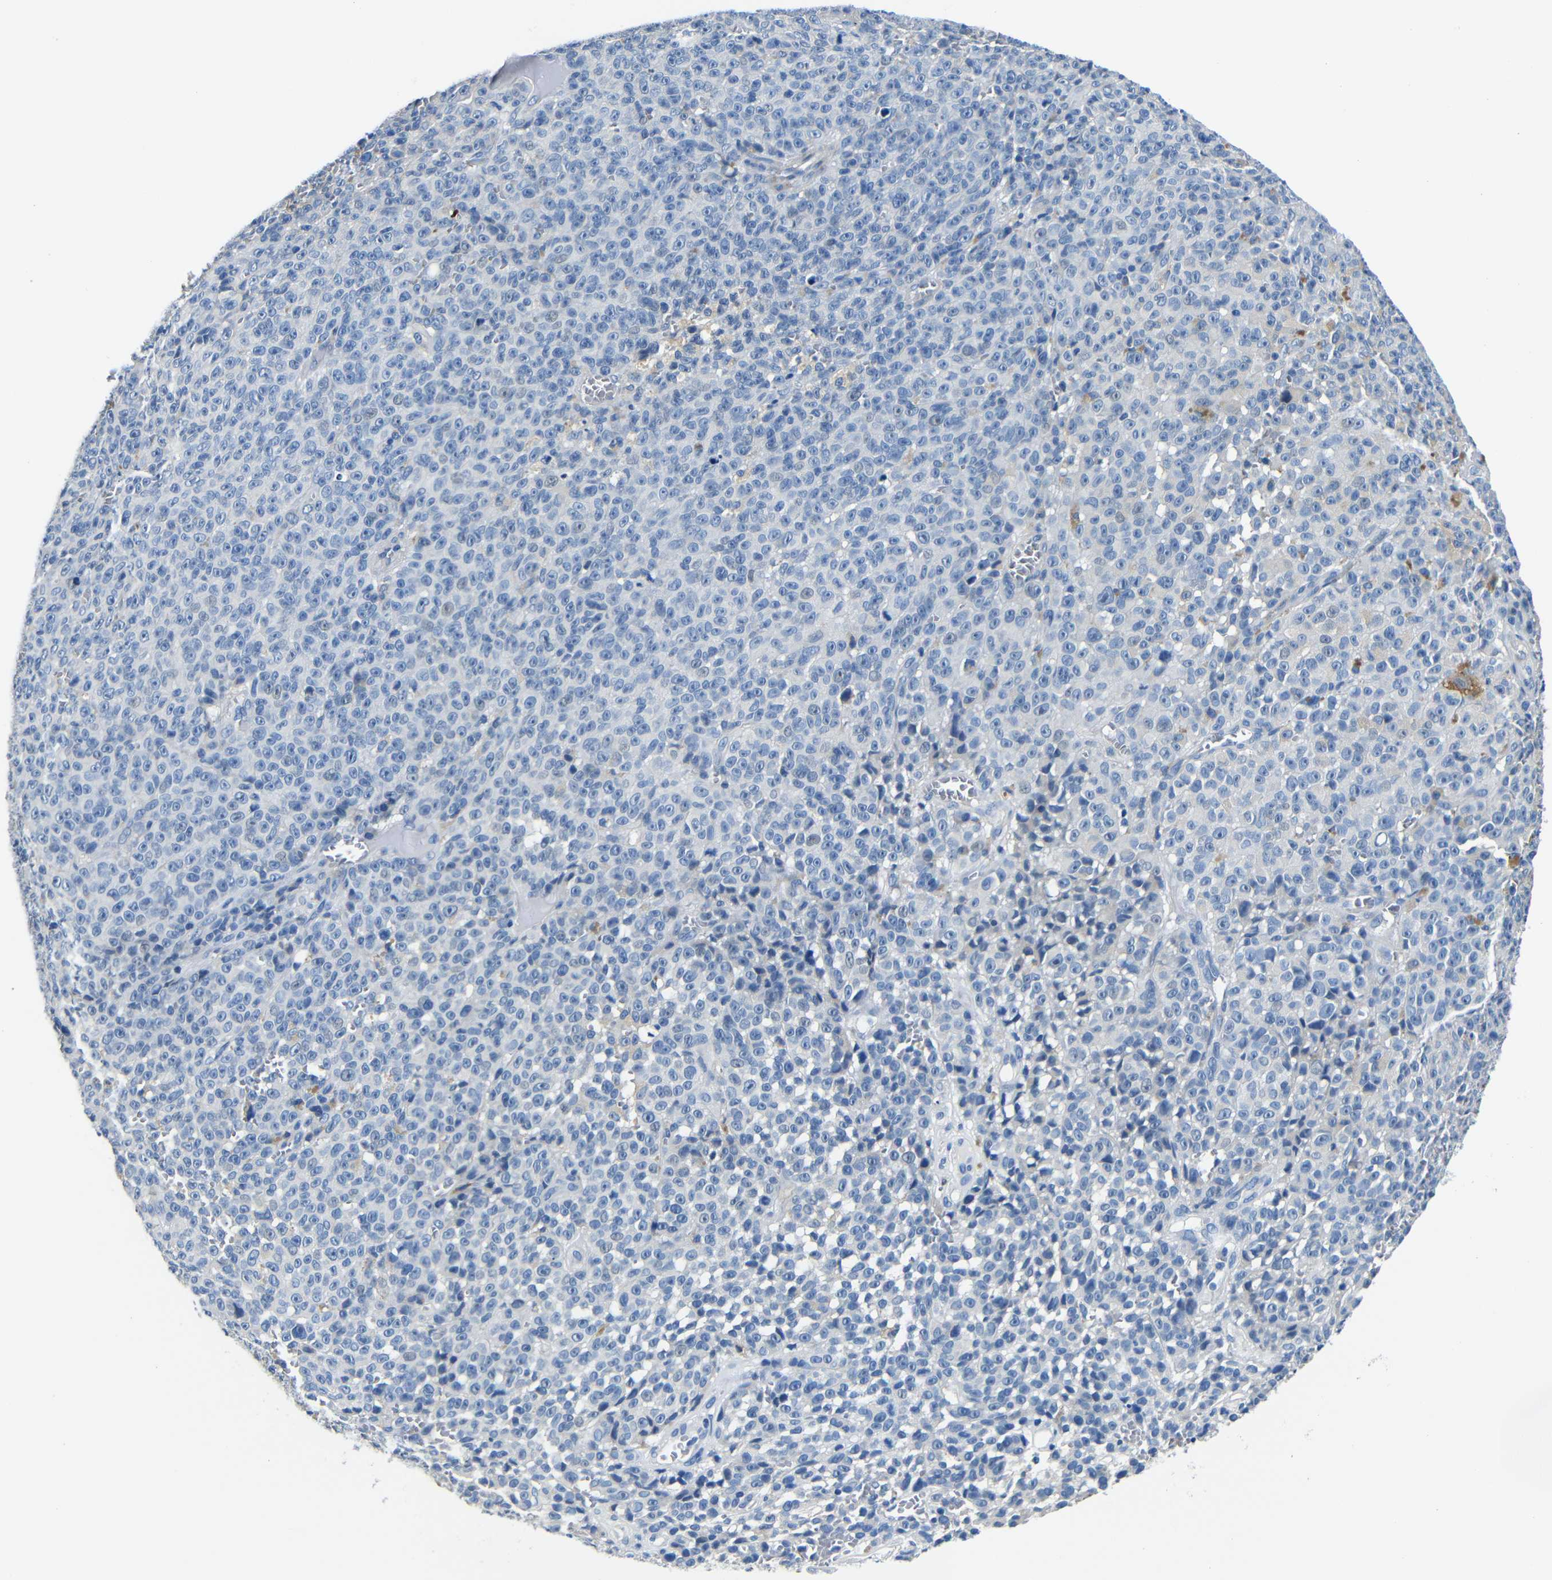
{"staining": {"intensity": "negative", "quantity": "none", "location": "none"}, "tissue": "melanoma", "cell_type": "Tumor cells", "image_type": "cancer", "snomed": [{"axis": "morphology", "description": "Malignant melanoma, NOS"}, {"axis": "topography", "description": "Skin"}], "caption": "High magnification brightfield microscopy of malignant melanoma stained with DAB (3,3'-diaminobenzidine) (brown) and counterstained with hematoxylin (blue): tumor cells show no significant expression.", "gene": "TNFAIP1", "patient": {"sex": "female", "age": 82}}